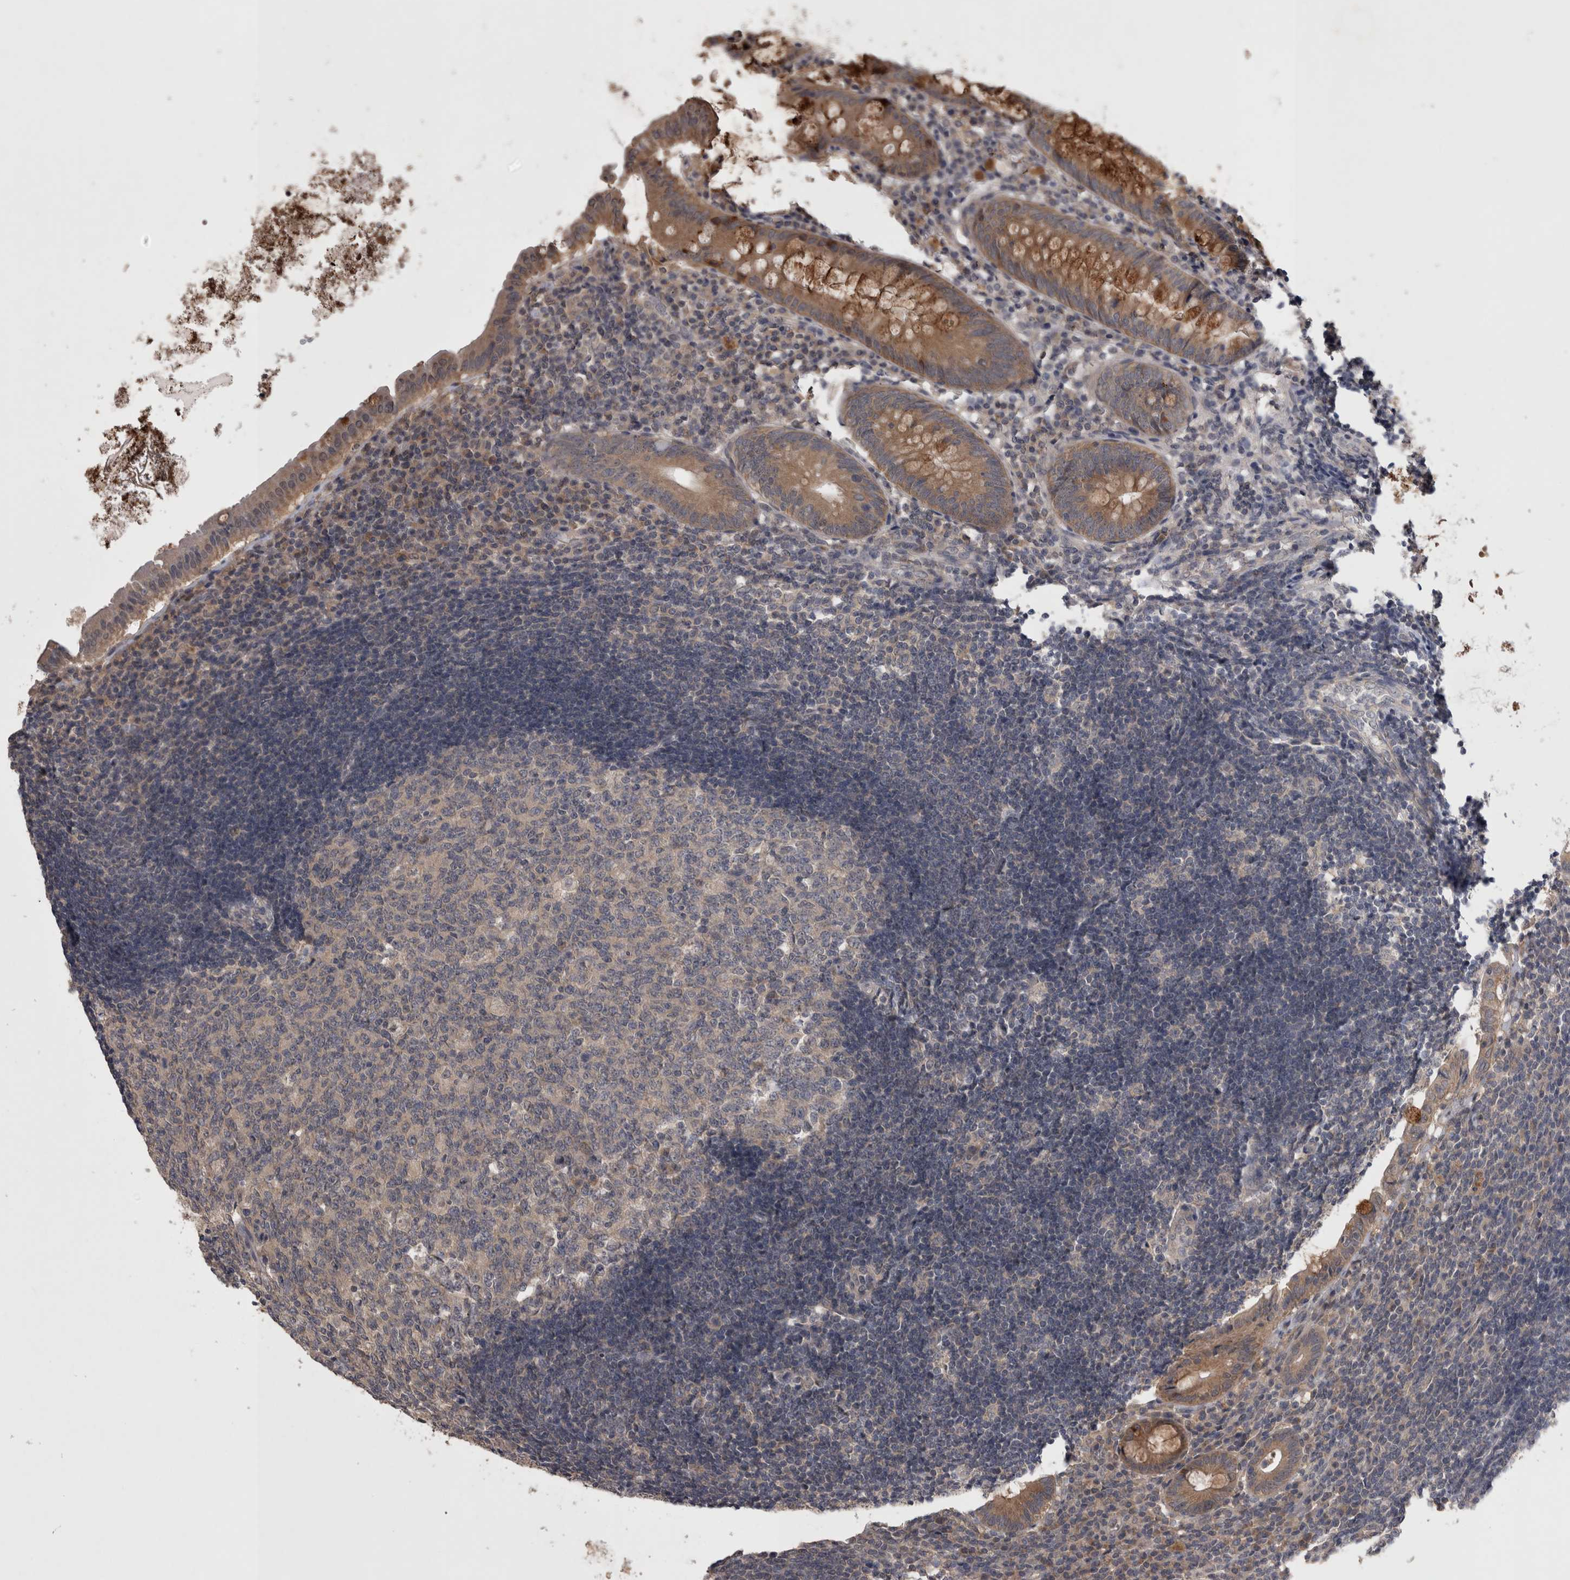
{"staining": {"intensity": "moderate", "quantity": ">75%", "location": "cytoplasmic/membranous"}, "tissue": "appendix", "cell_type": "Glandular cells", "image_type": "normal", "snomed": [{"axis": "morphology", "description": "Normal tissue, NOS"}, {"axis": "topography", "description": "Appendix"}], "caption": "Glandular cells exhibit moderate cytoplasmic/membranous expression in approximately >75% of cells in benign appendix.", "gene": "ZNF114", "patient": {"sex": "female", "age": 54}}